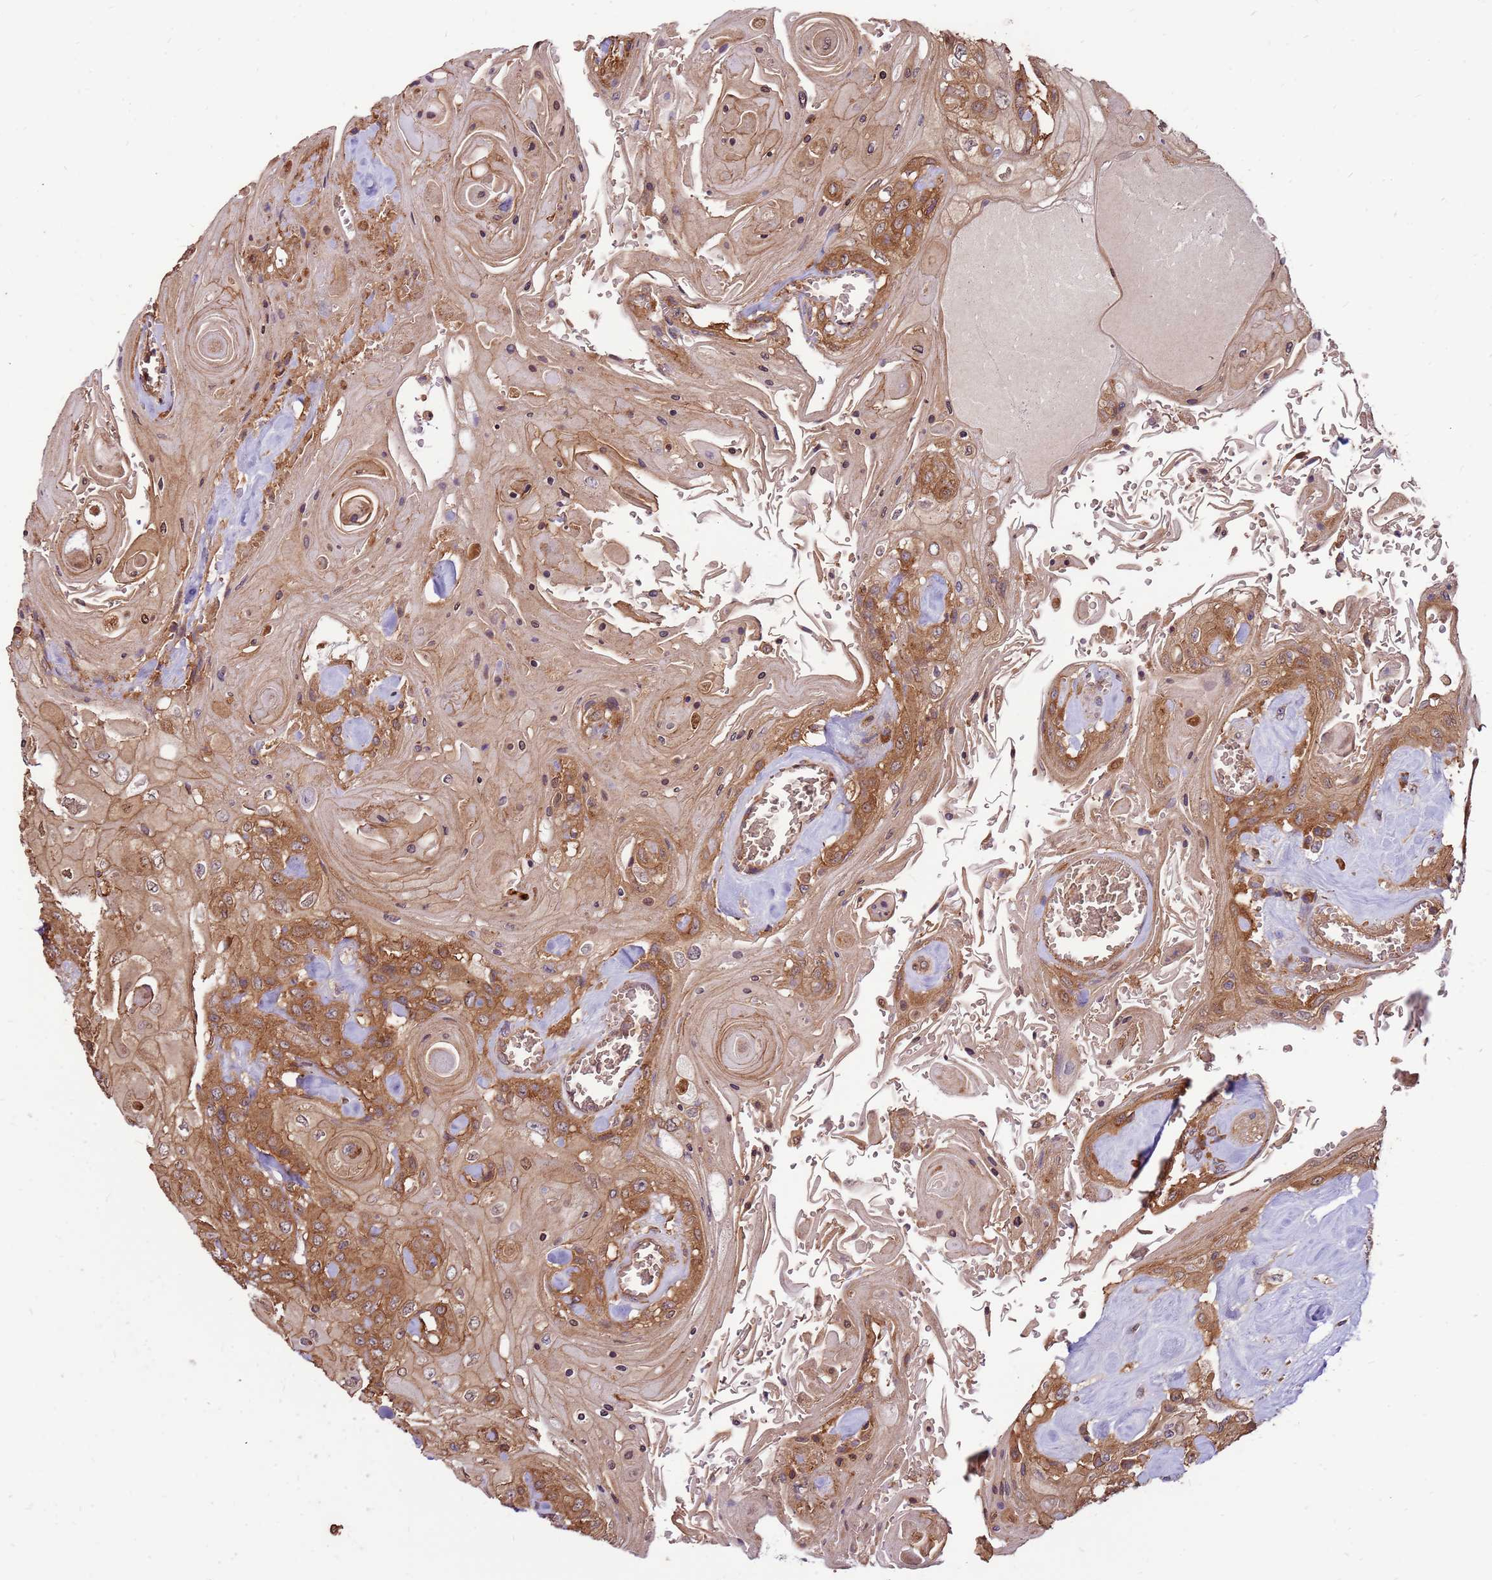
{"staining": {"intensity": "moderate", "quantity": ">75%", "location": "cytoplasmic/membranous"}, "tissue": "head and neck cancer", "cell_type": "Tumor cells", "image_type": "cancer", "snomed": [{"axis": "morphology", "description": "Squamous cell carcinoma, NOS"}, {"axis": "topography", "description": "Head-Neck"}], "caption": "Immunohistochemical staining of head and neck cancer exhibits medium levels of moderate cytoplasmic/membranous protein staining in about >75% of tumor cells. The protein of interest is shown in brown color, while the nuclei are stained blue.", "gene": "SLC44A5", "patient": {"sex": "female", "age": 43}}